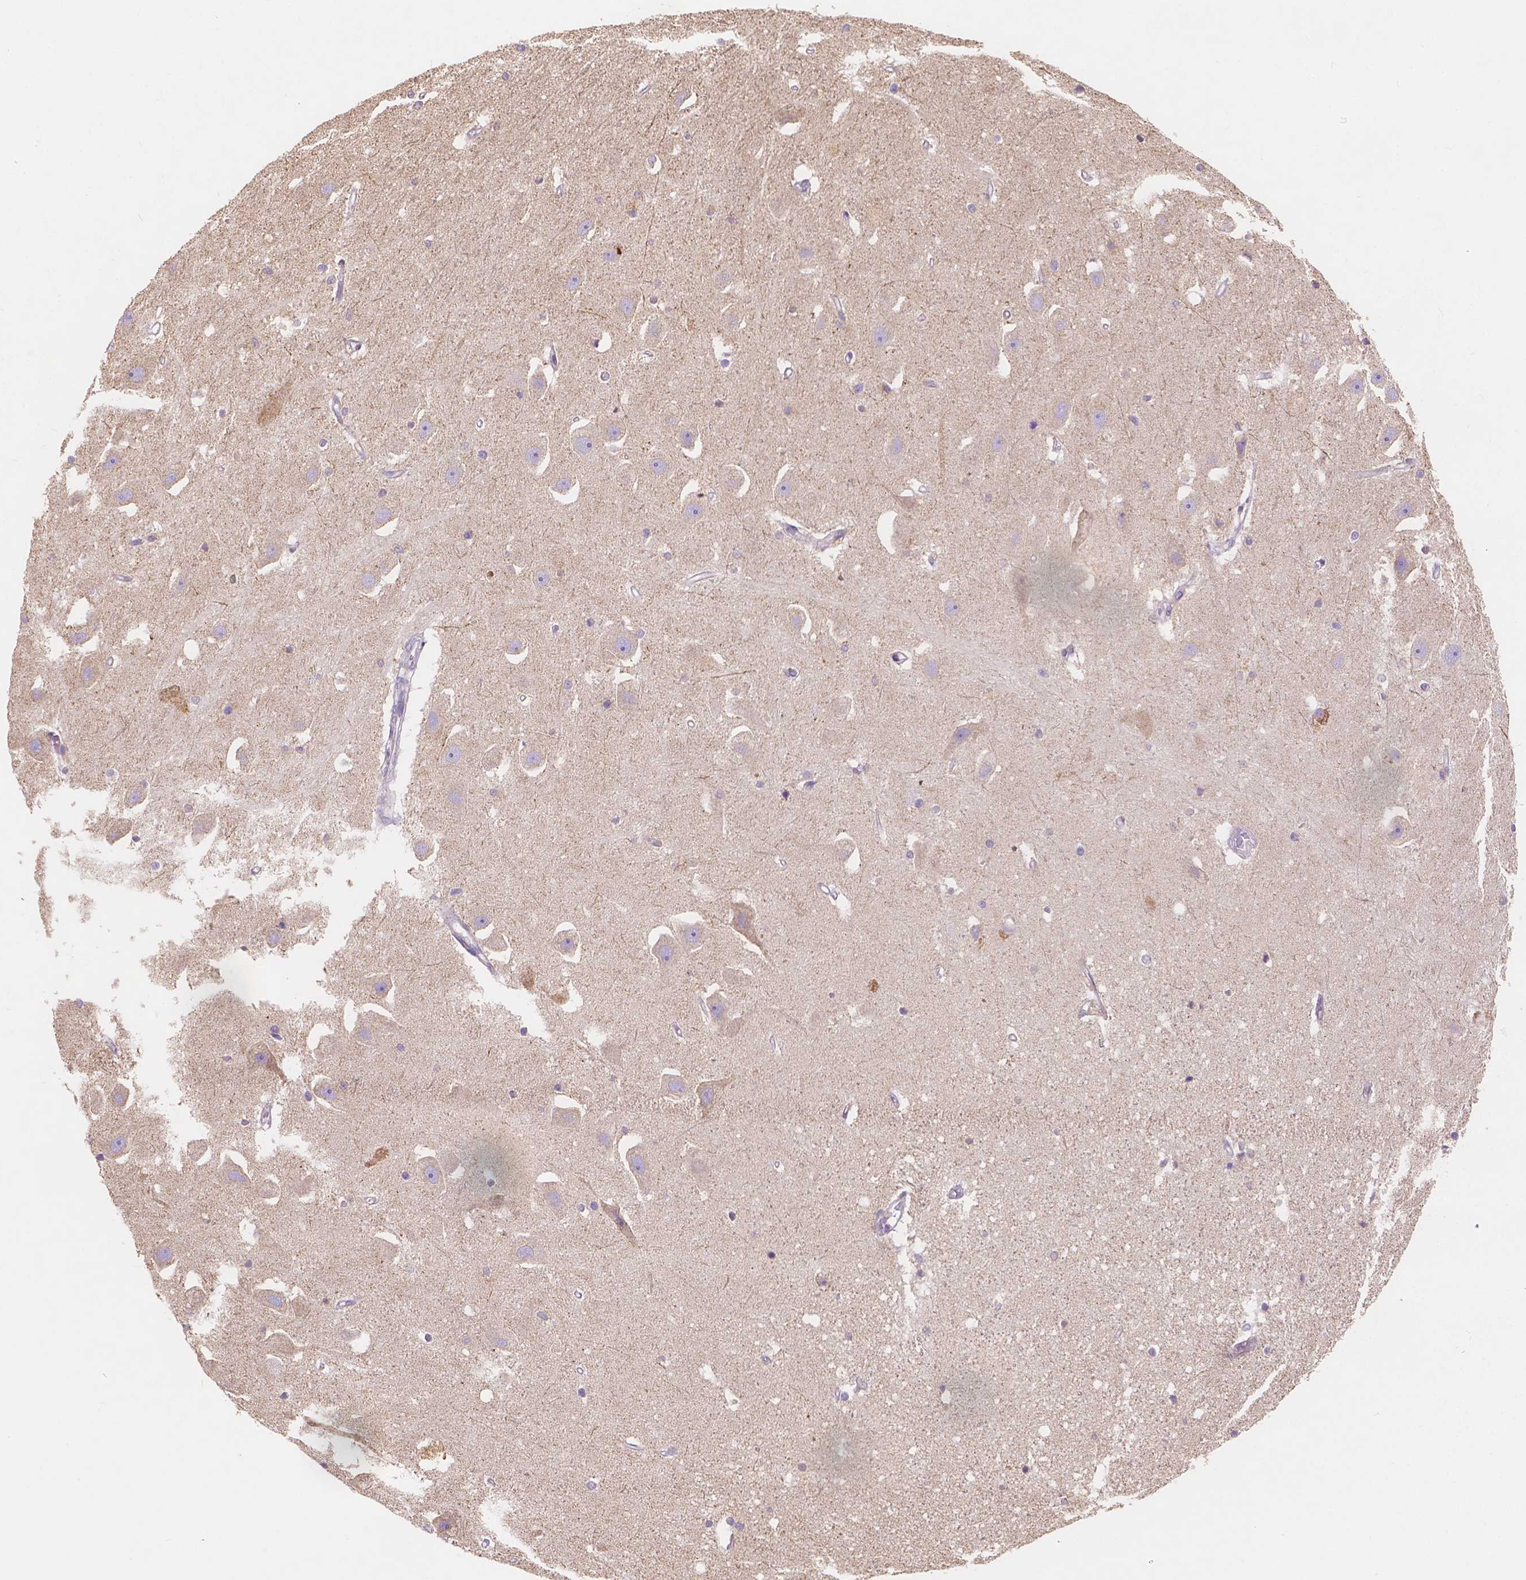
{"staining": {"intensity": "negative", "quantity": "none", "location": "none"}, "tissue": "hippocampus", "cell_type": "Glial cells", "image_type": "normal", "snomed": [{"axis": "morphology", "description": "Normal tissue, NOS"}, {"axis": "topography", "description": "Hippocampus"}], "caption": "DAB (3,3'-diaminobenzidine) immunohistochemical staining of benign hippocampus shows no significant expression in glial cells.", "gene": "TMEM130", "patient": {"sex": "male", "age": 63}}